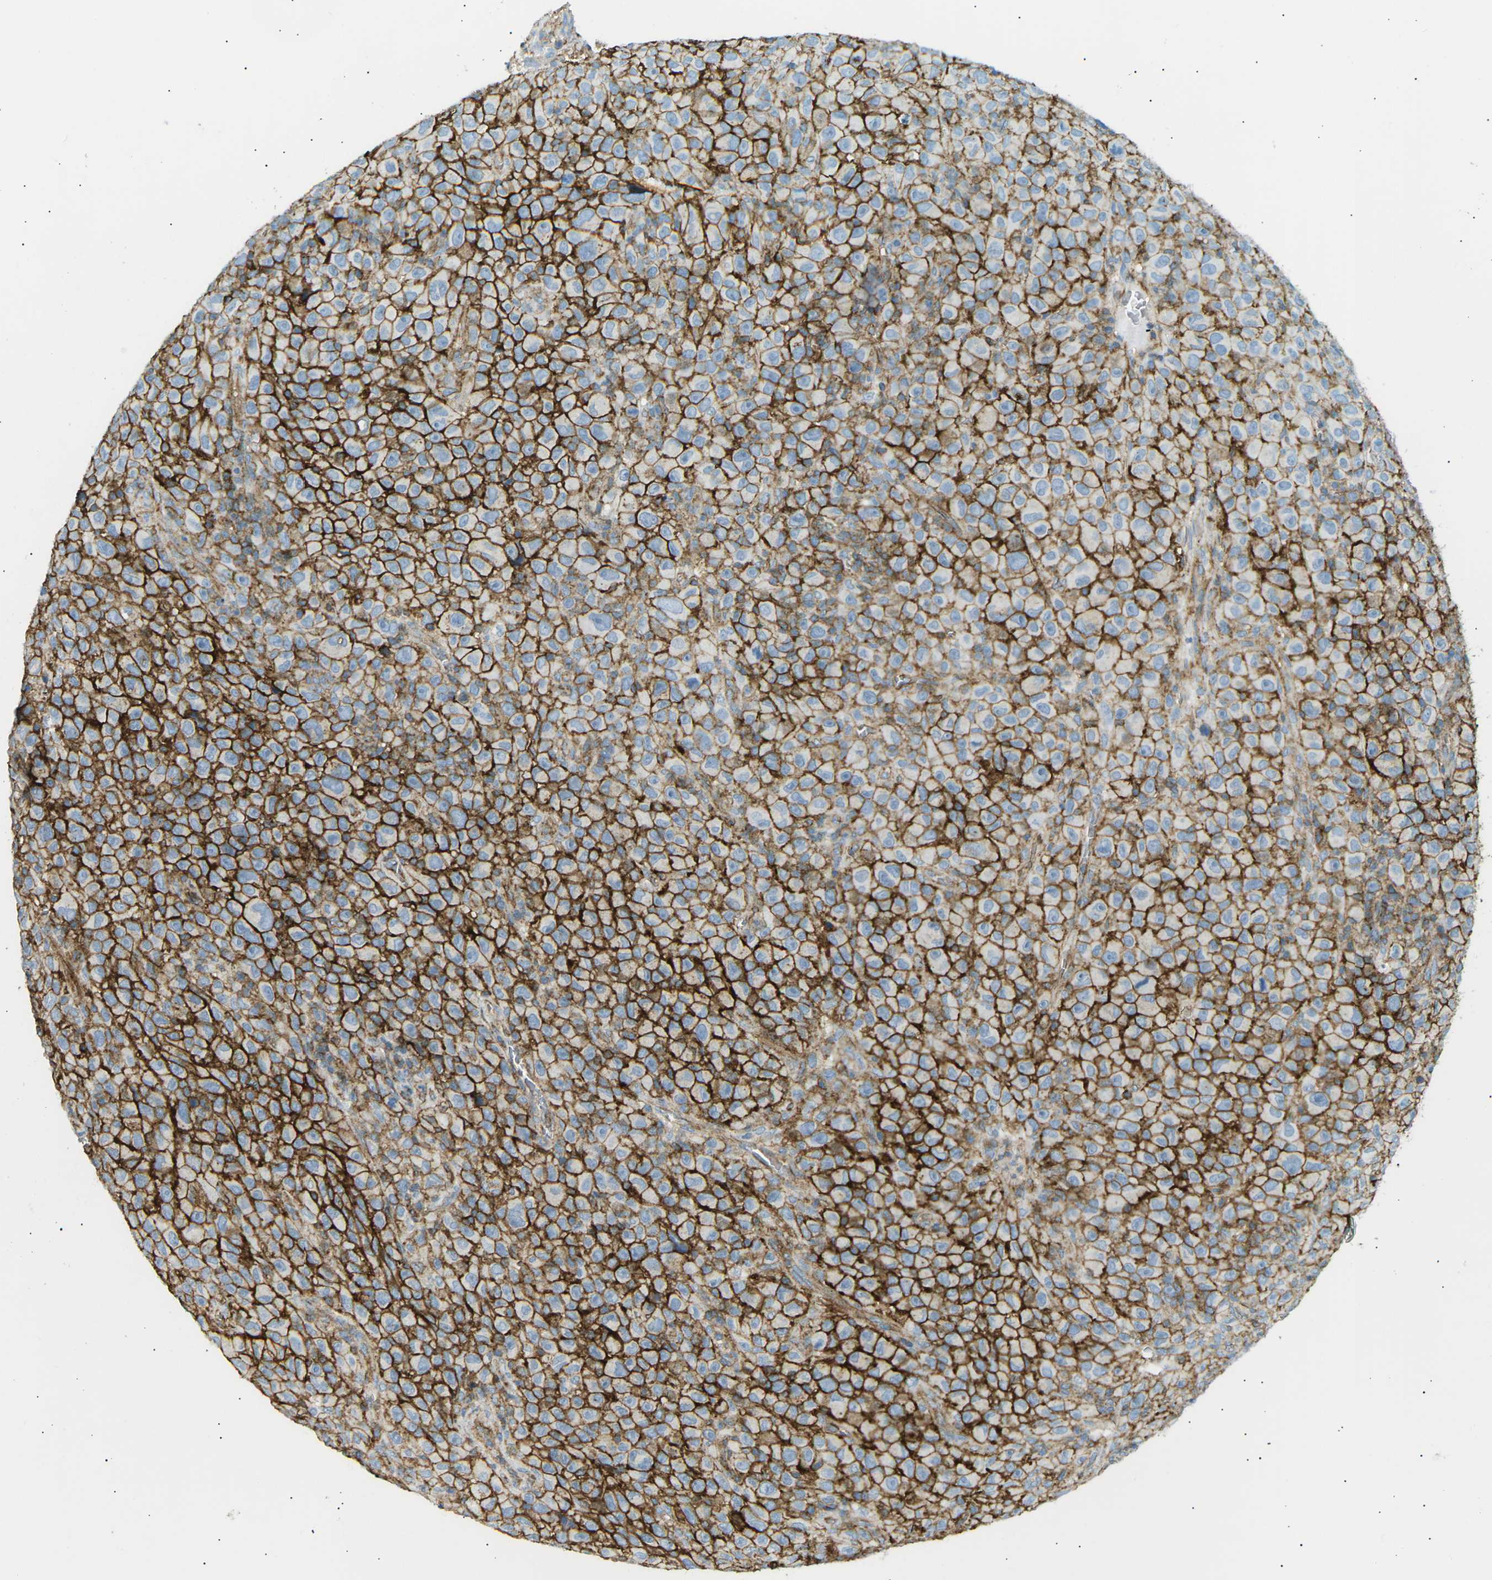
{"staining": {"intensity": "strong", "quantity": ">75%", "location": "cytoplasmic/membranous"}, "tissue": "melanoma", "cell_type": "Tumor cells", "image_type": "cancer", "snomed": [{"axis": "morphology", "description": "Malignant melanoma, NOS"}, {"axis": "topography", "description": "Skin"}], "caption": "Human malignant melanoma stained with a protein marker demonstrates strong staining in tumor cells.", "gene": "ATP2B4", "patient": {"sex": "female", "age": 82}}